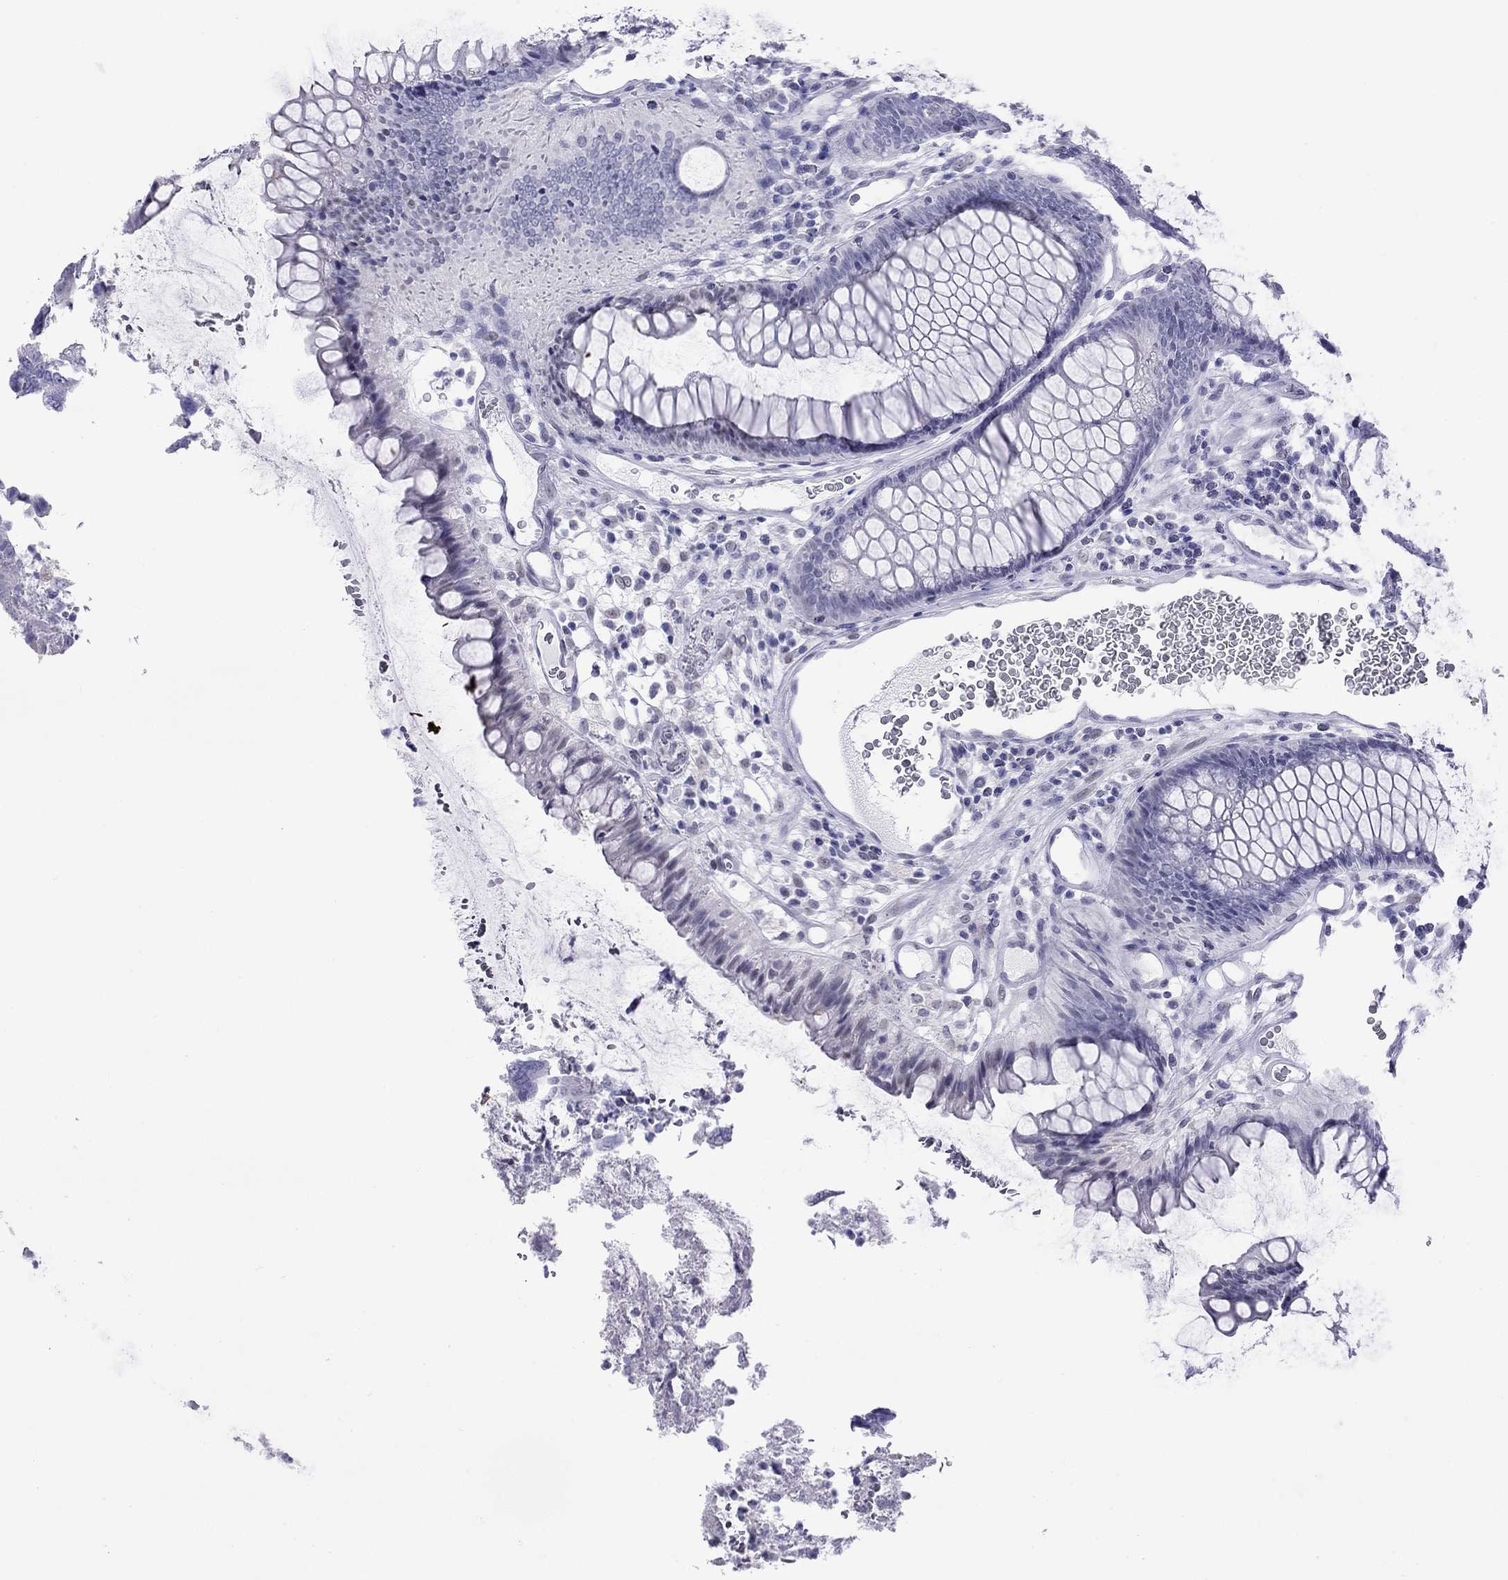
{"staining": {"intensity": "negative", "quantity": "none", "location": "none"}, "tissue": "colorectal cancer", "cell_type": "Tumor cells", "image_type": "cancer", "snomed": [{"axis": "morphology", "description": "Adenocarcinoma, NOS"}, {"axis": "topography", "description": "Colon"}], "caption": "Protein analysis of colorectal cancer demonstrates no significant expression in tumor cells.", "gene": "SLC30A8", "patient": {"sex": "female", "age": 67}}